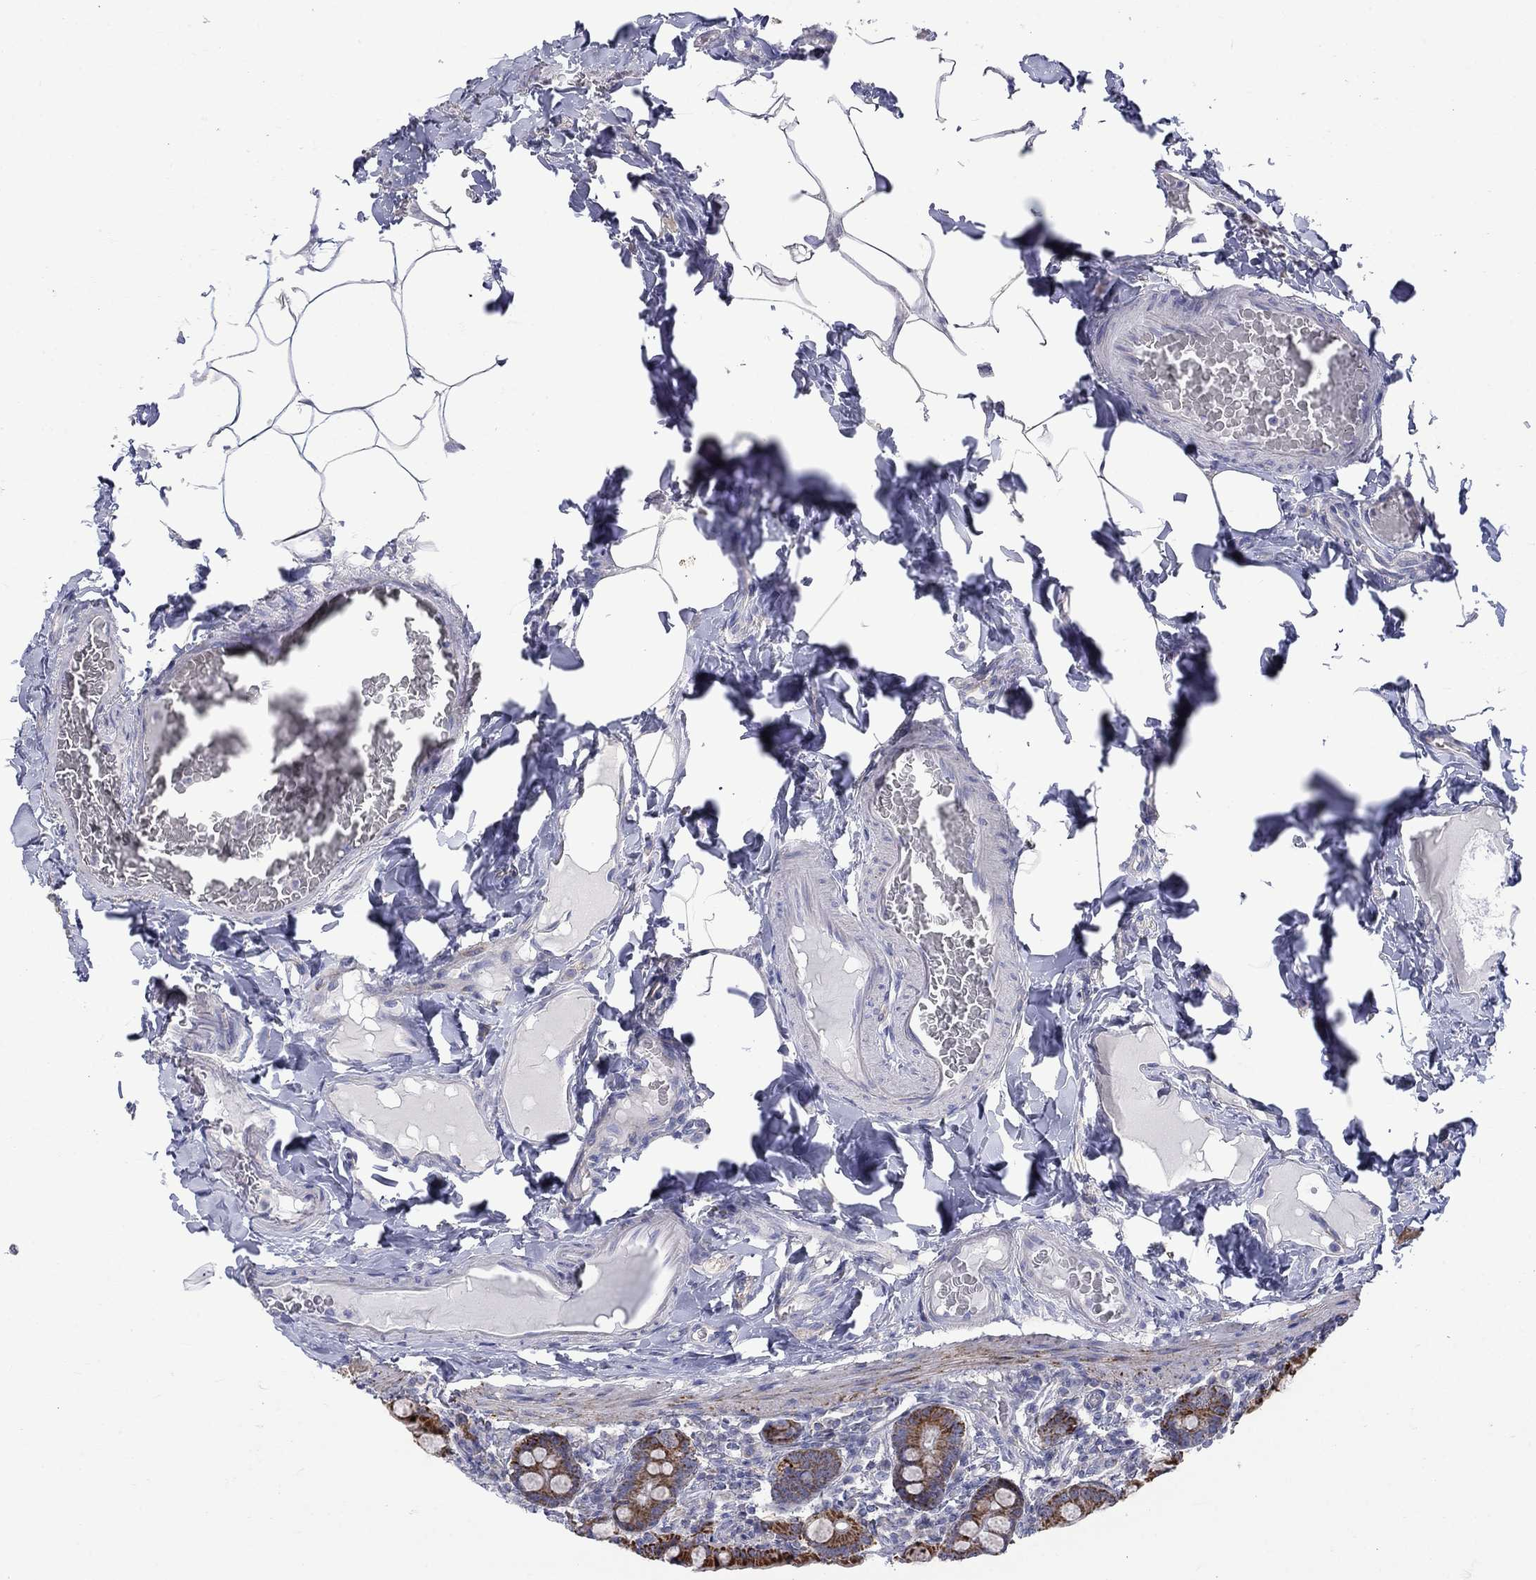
{"staining": {"intensity": "strong", "quantity": "25%-75%", "location": "cytoplasmic/membranous"}, "tissue": "small intestine", "cell_type": "Glandular cells", "image_type": "normal", "snomed": [{"axis": "morphology", "description": "Normal tissue, NOS"}, {"axis": "topography", "description": "Small intestine"}], "caption": "Immunohistochemistry (IHC) micrograph of normal small intestine stained for a protein (brown), which shows high levels of strong cytoplasmic/membranous expression in approximately 25%-75% of glandular cells.", "gene": "CISD1", "patient": {"sex": "male", "age": 66}}